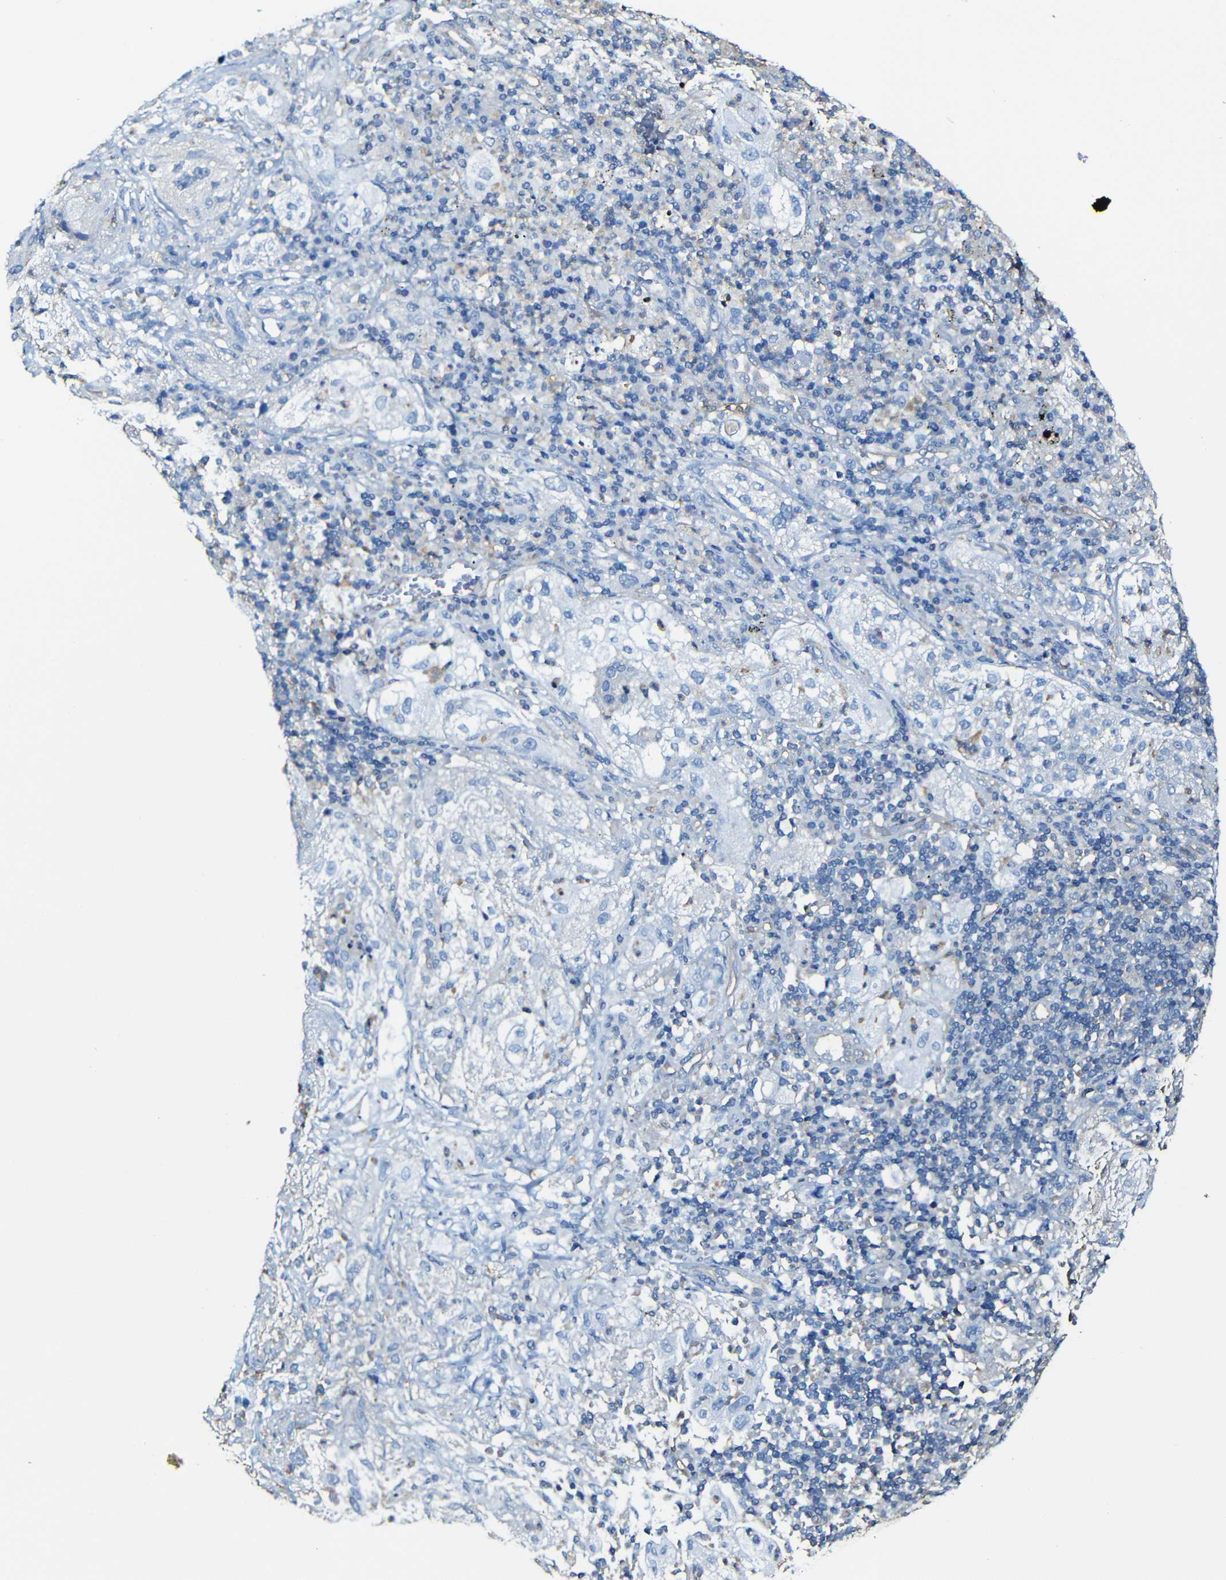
{"staining": {"intensity": "negative", "quantity": "none", "location": "none"}, "tissue": "lung cancer", "cell_type": "Tumor cells", "image_type": "cancer", "snomed": [{"axis": "morphology", "description": "Inflammation, NOS"}, {"axis": "morphology", "description": "Squamous cell carcinoma, NOS"}, {"axis": "topography", "description": "Lymph node"}, {"axis": "topography", "description": "Soft tissue"}, {"axis": "topography", "description": "Lung"}], "caption": "IHC of lung cancer (squamous cell carcinoma) shows no staining in tumor cells.", "gene": "MSN", "patient": {"sex": "male", "age": 66}}